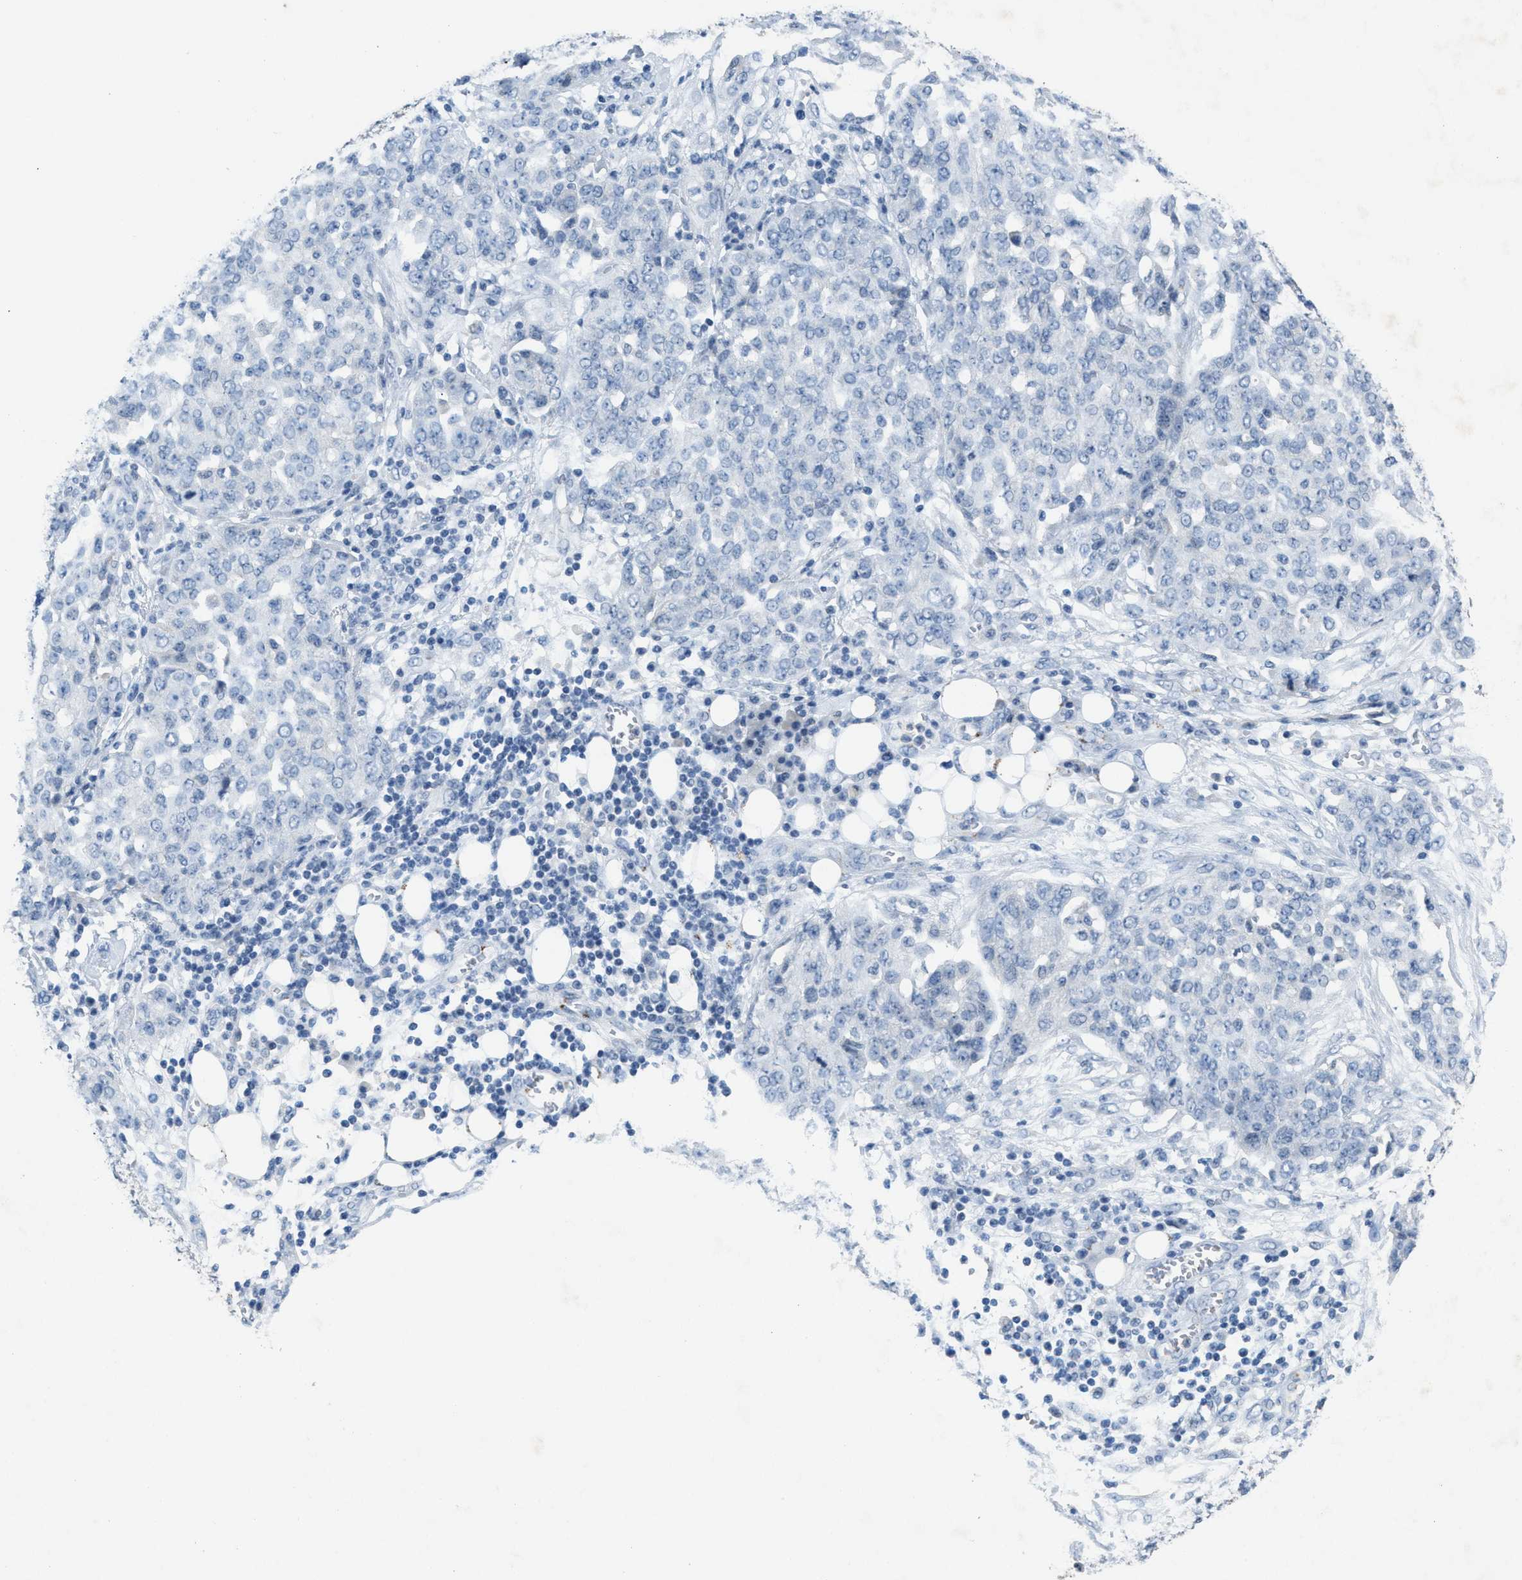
{"staining": {"intensity": "negative", "quantity": "none", "location": "none"}, "tissue": "ovarian cancer", "cell_type": "Tumor cells", "image_type": "cancer", "snomed": [{"axis": "morphology", "description": "Cystadenocarcinoma, serous, NOS"}, {"axis": "topography", "description": "Soft tissue"}, {"axis": "topography", "description": "Ovary"}], "caption": "Immunohistochemical staining of human serous cystadenocarcinoma (ovarian) shows no significant positivity in tumor cells.", "gene": "SLC5A5", "patient": {"sex": "female", "age": 57}}